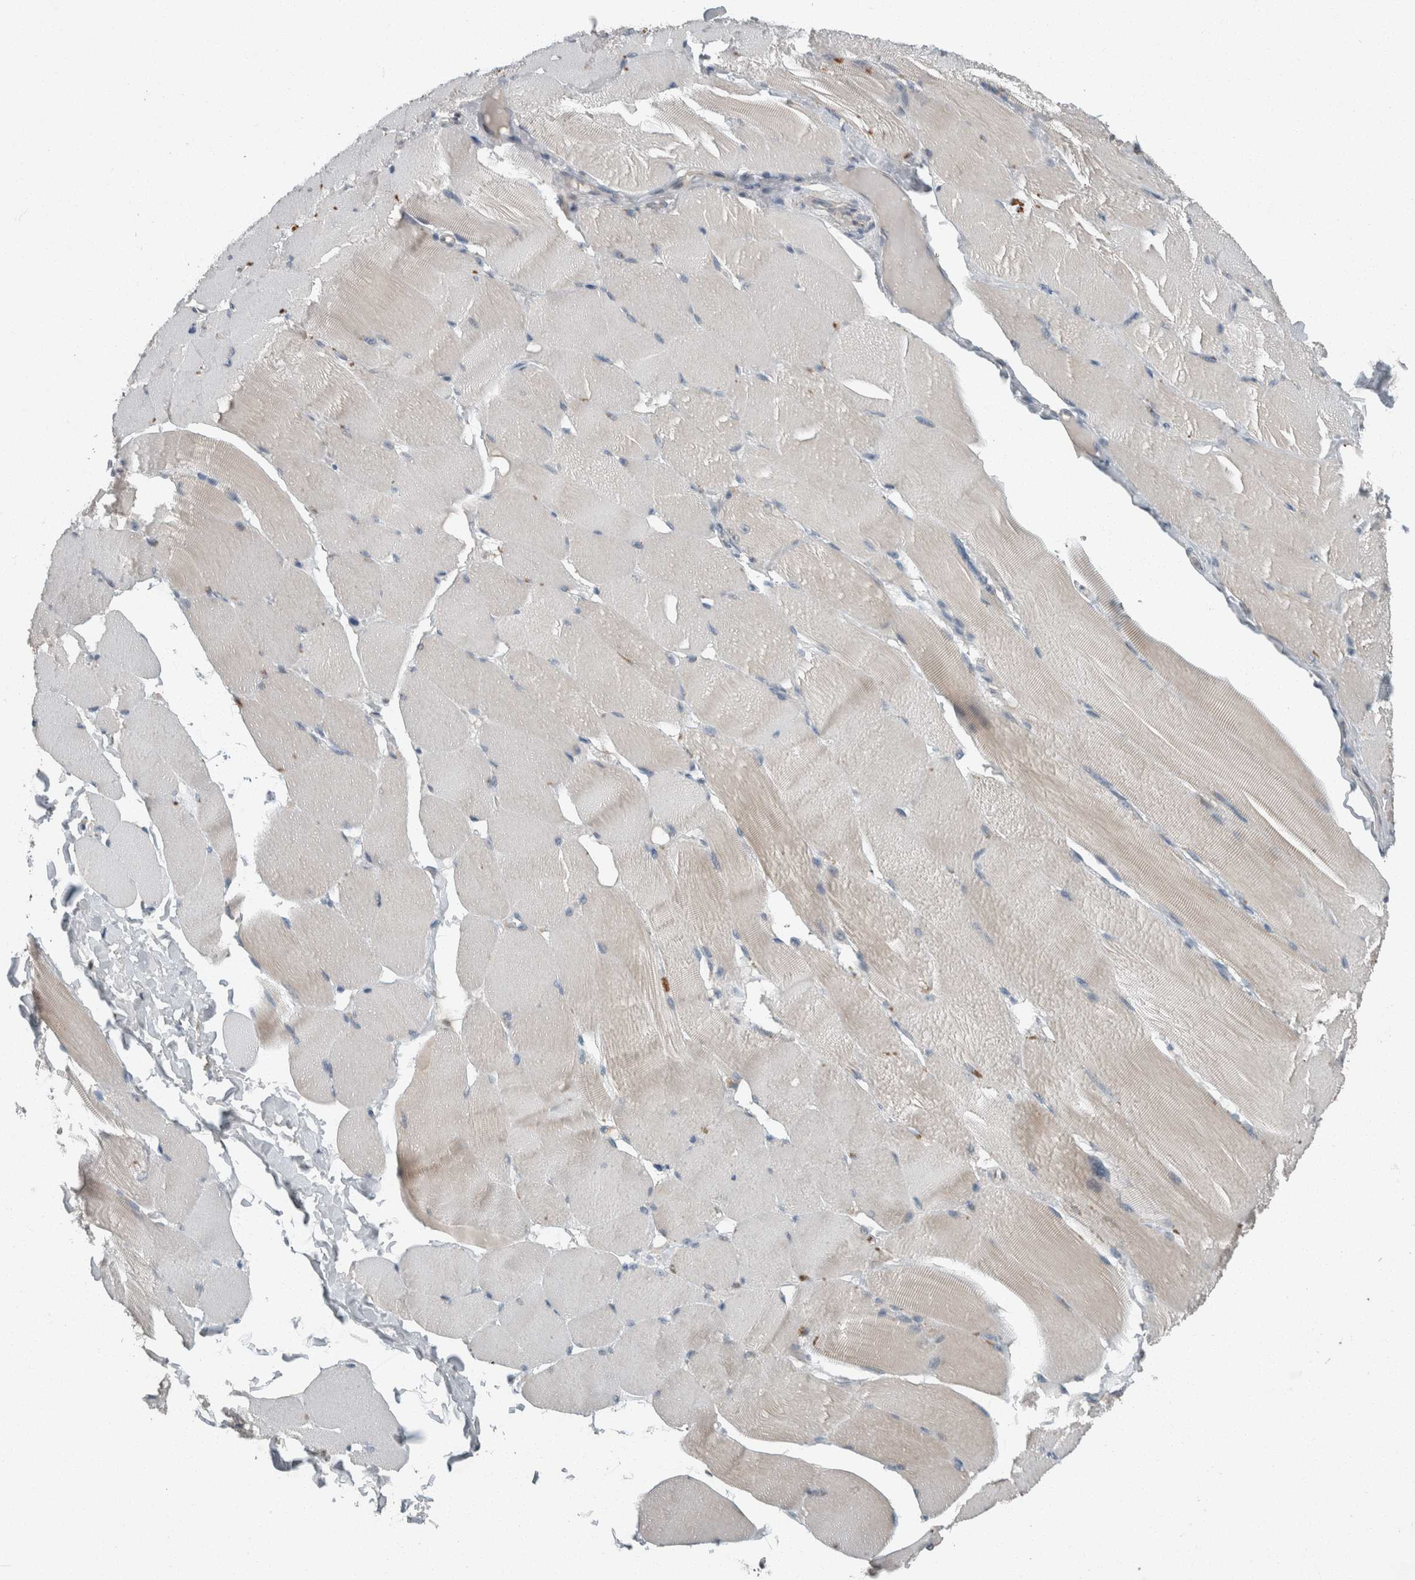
{"staining": {"intensity": "weak", "quantity": "<25%", "location": "cytoplasmic/membranous"}, "tissue": "skeletal muscle", "cell_type": "Myocytes", "image_type": "normal", "snomed": [{"axis": "morphology", "description": "Normal tissue, NOS"}, {"axis": "topography", "description": "Skin"}, {"axis": "topography", "description": "Skeletal muscle"}], "caption": "This is a micrograph of immunohistochemistry staining of benign skeletal muscle, which shows no staining in myocytes. (IHC, brightfield microscopy, high magnification).", "gene": "KNTC1", "patient": {"sex": "male", "age": 83}}